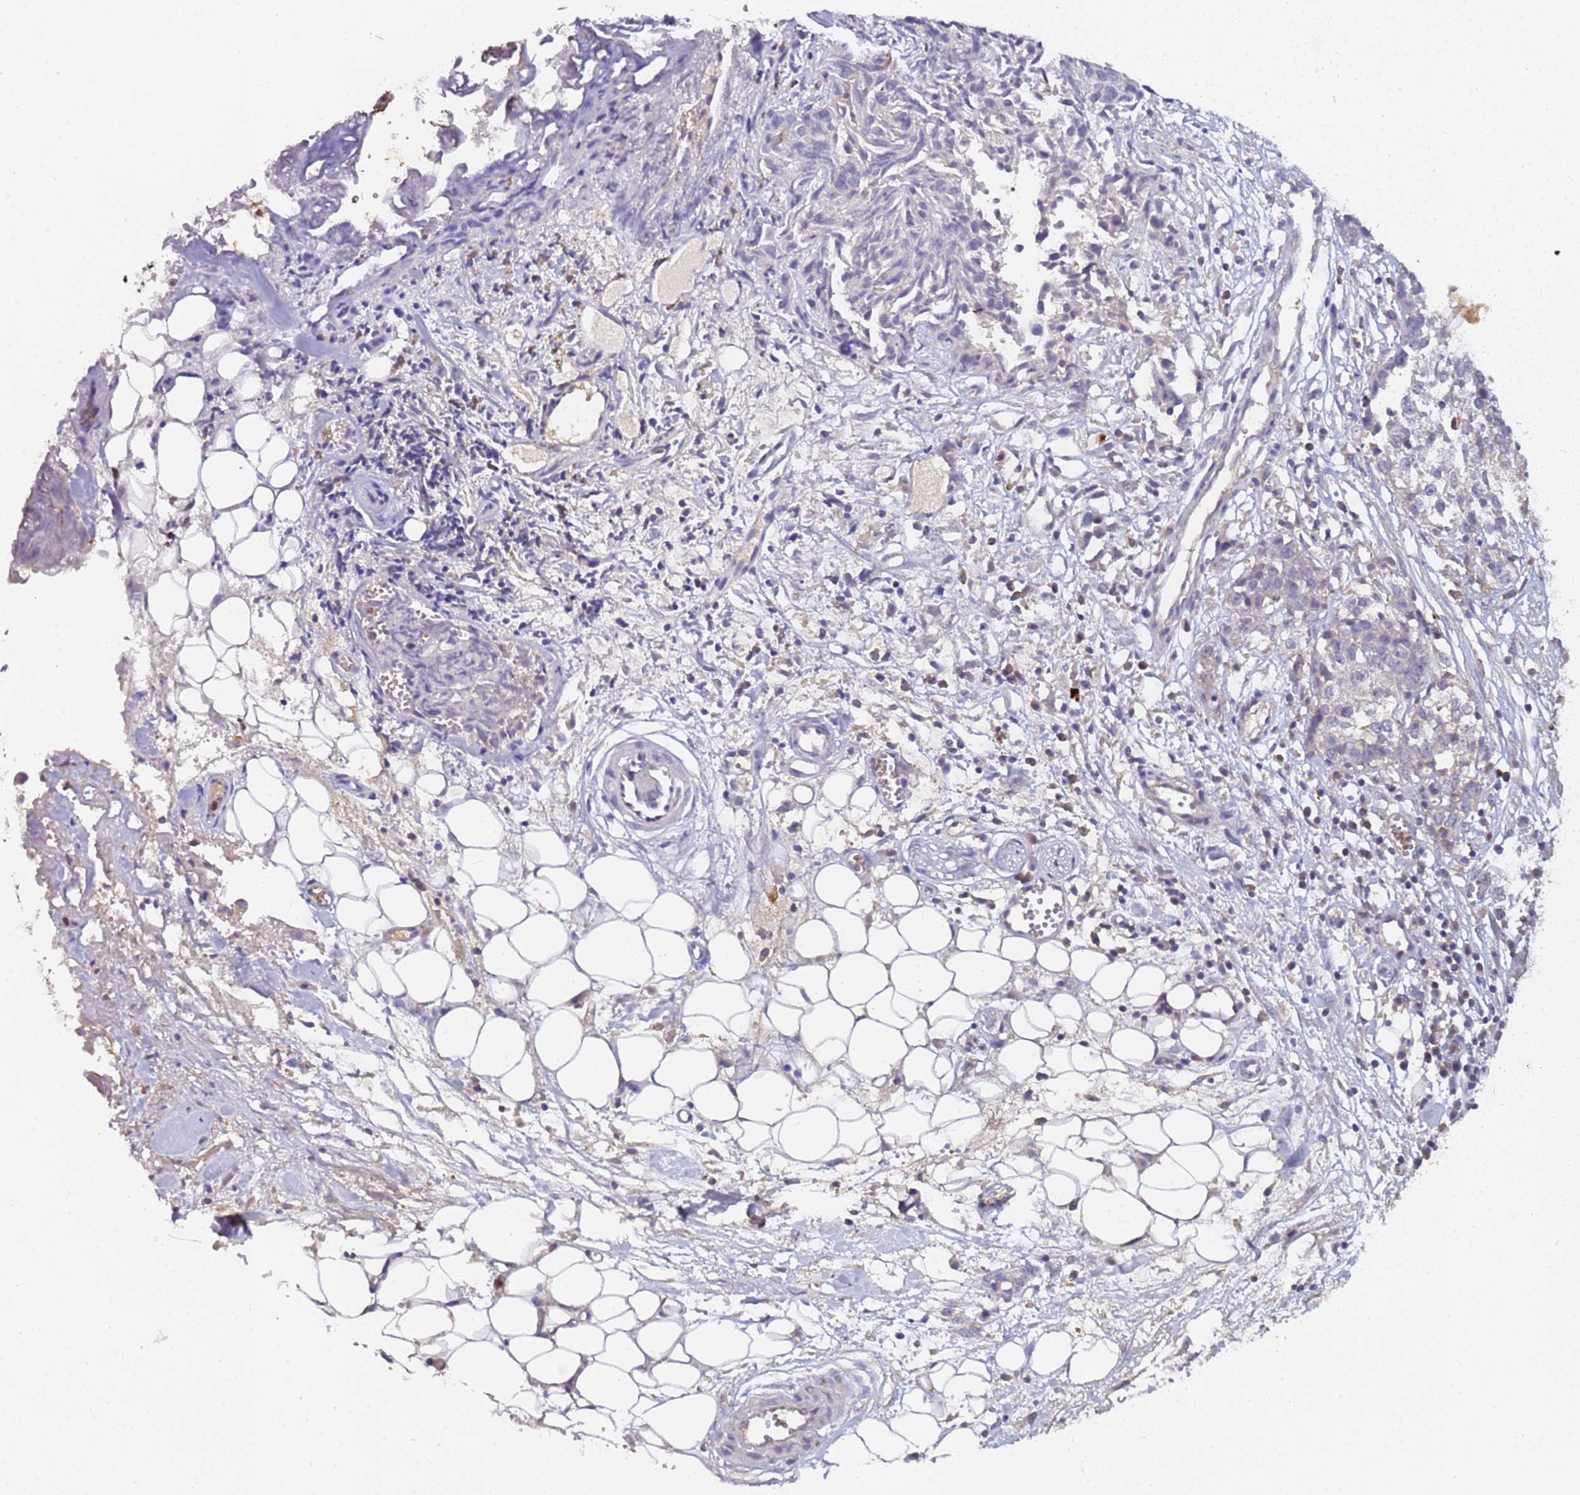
{"staining": {"intensity": "negative", "quantity": "none", "location": "none"}, "tissue": "ovarian cancer", "cell_type": "Tumor cells", "image_type": "cancer", "snomed": [{"axis": "morphology", "description": "Cystadenocarcinoma, serous, NOS"}, {"axis": "topography", "description": "Soft tissue"}, {"axis": "topography", "description": "Ovary"}], "caption": "A high-resolution image shows immunohistochemistry (IHC) staining of ovarian serous cystadenocarcinoma, which shows no significant positivity in tumor cells.", "gene": "ZNF248", "patient": {"sex": "female", "age": 57}}